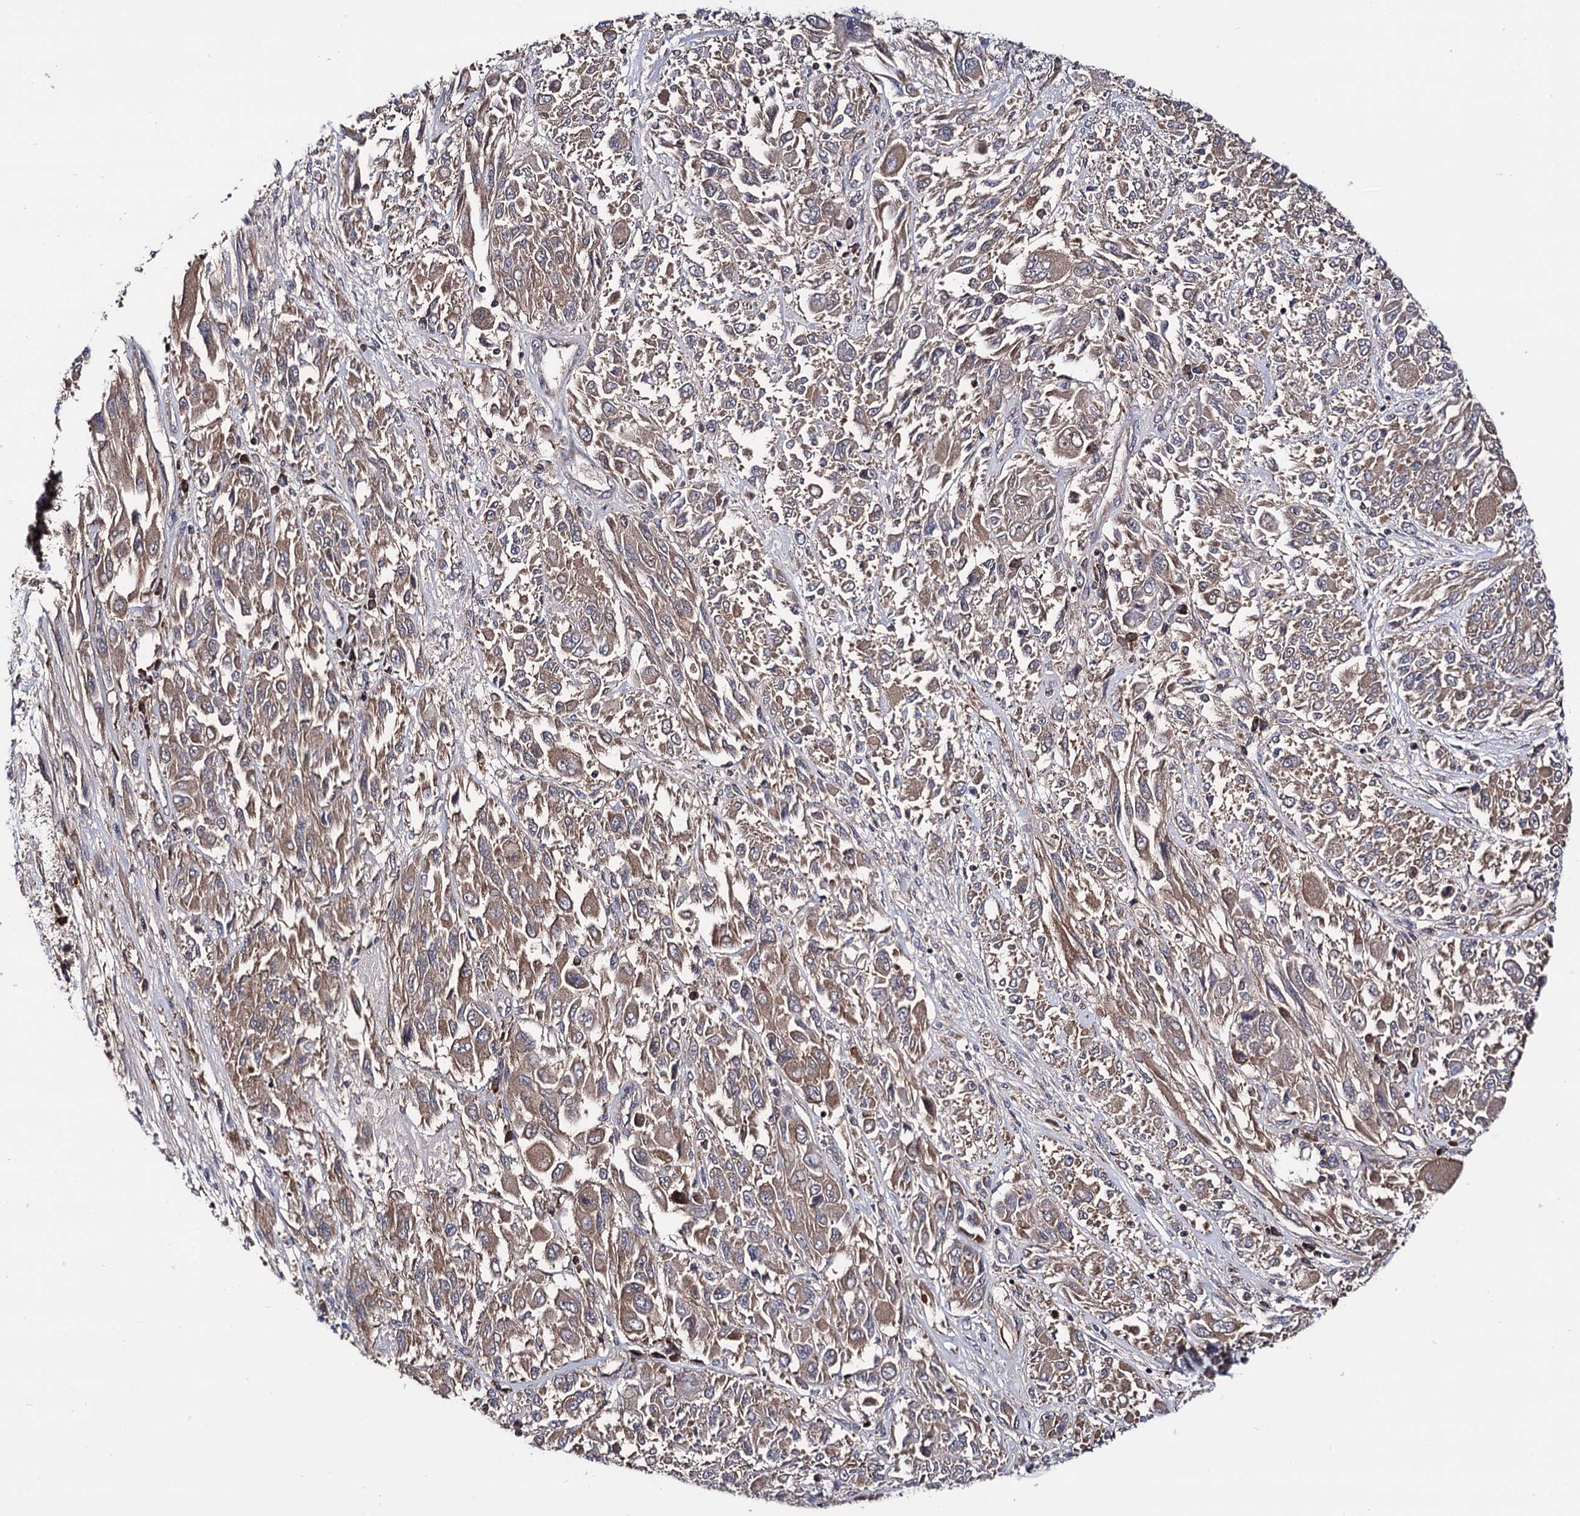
{"staining": {"intensity": "moderate", "quantity": ">75%", "location": "cytoplasmic/membranous"}, "tissue": "melanoma", "cell_type": "Tumor cells", "image_type": "cancer", "snomed": [{"axis": "morphology", "description": "Malignant melanoma, NOS"}, {"axis": "topography", "description": "Skin"}], "caption": "This is an image of IHC staining of malignant melanoma, which shows moderate expression in the cytoplasmic/membranous of tumor cells.", "gene": "MICAL2", "patient": {"sex": "female", "age": 91}}